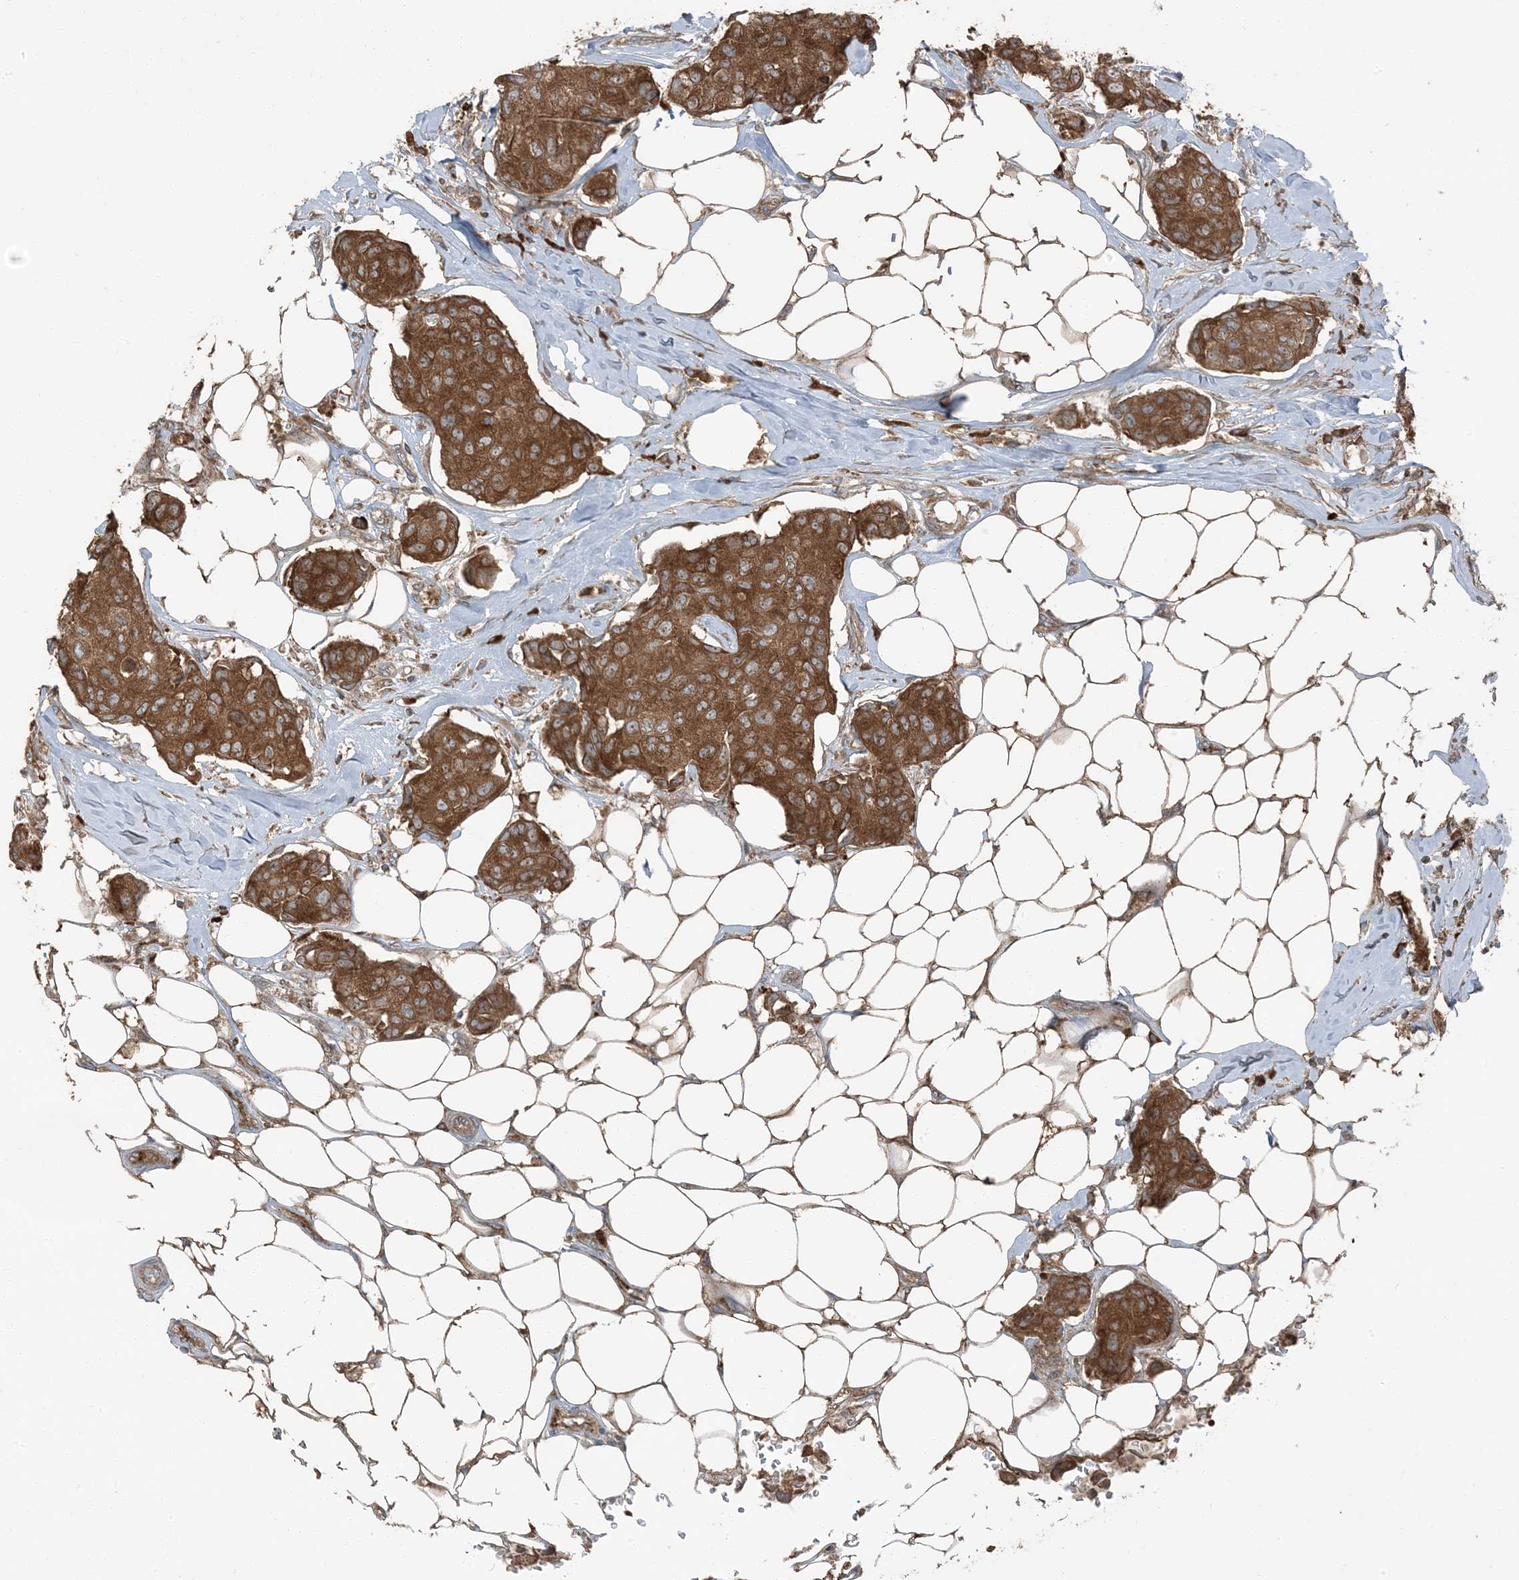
{"staining": {"intensity": "strong", "quantity": ">75%", "location": "cytoplasmic/membranous"}, "tissue": "breast cancer", "cell_type": "Tumor cells", "image_type": "cancer", "snomed": [{"axis": "morphology", "description": "Duct carcinoma"}, {"axis": "topography", "description": "Breast"}], "caption": "Breast cancer stained with a protein marker reveals strong staining in tumor cells.", "gene": "RAB3GAP1", "patient": {"sex": "female", "age": 80}}